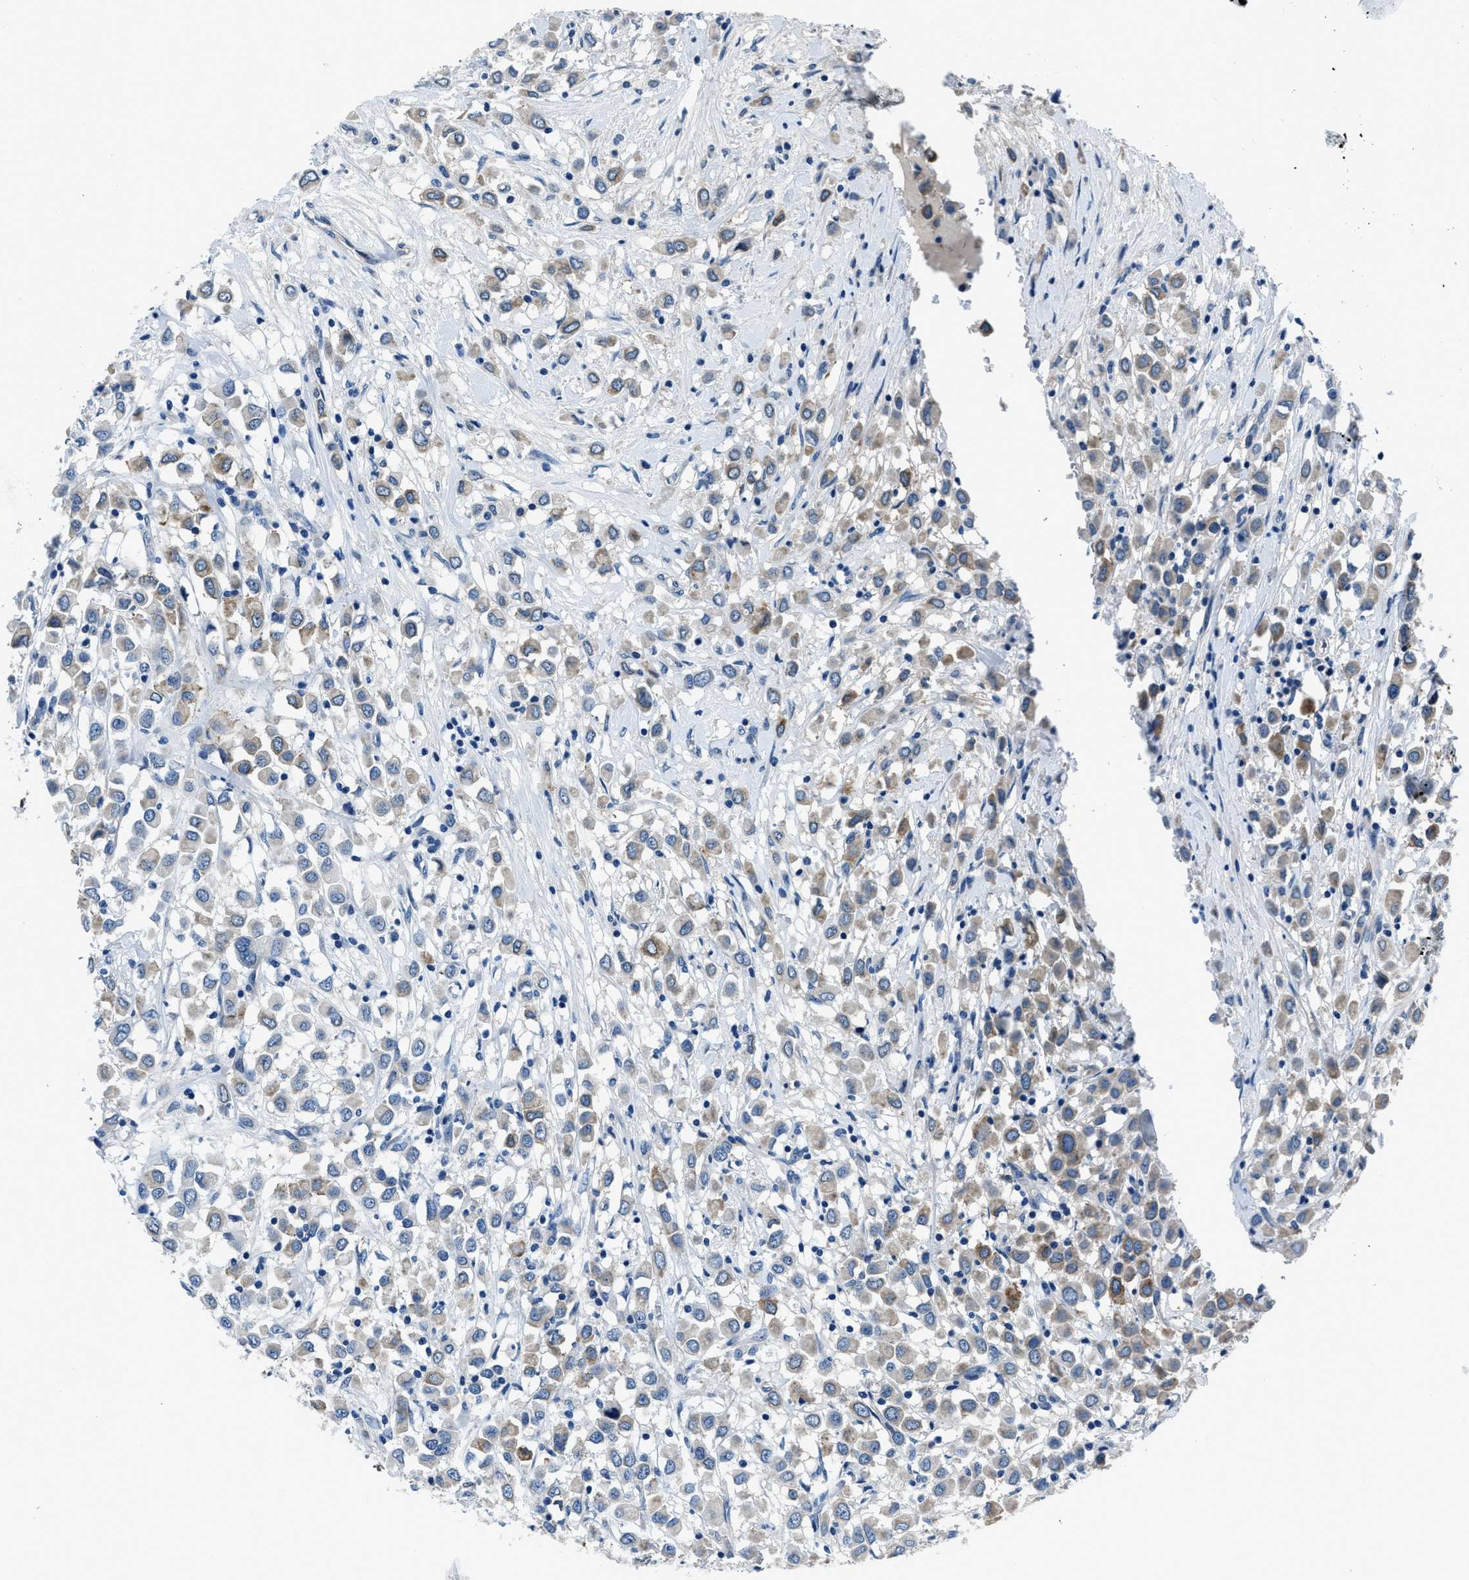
{"staining": {"intensity": "moderate", "quantity": "25%-75%", "location": "cytoplasmic/membranous"}, "tissue": "breast cancer", "cell_type": "Tumor cells", "image_type": "cancer", "snomed": [{"axis": "morphology", "description": "Duct carcinoma"}, {"axis": "topography", "description": "Breast"}], "caption": "The micrograph exhibits staining of breast intraductal carcinoma, revealing moderate cytoplasmic/membranous protein positivity (brown color) within tumor cells. (DAB IHC, brown staining for protein, blue staining for nuclei).", "gene": "GJA3", "patient": {"sex": "female", "age": 61}}